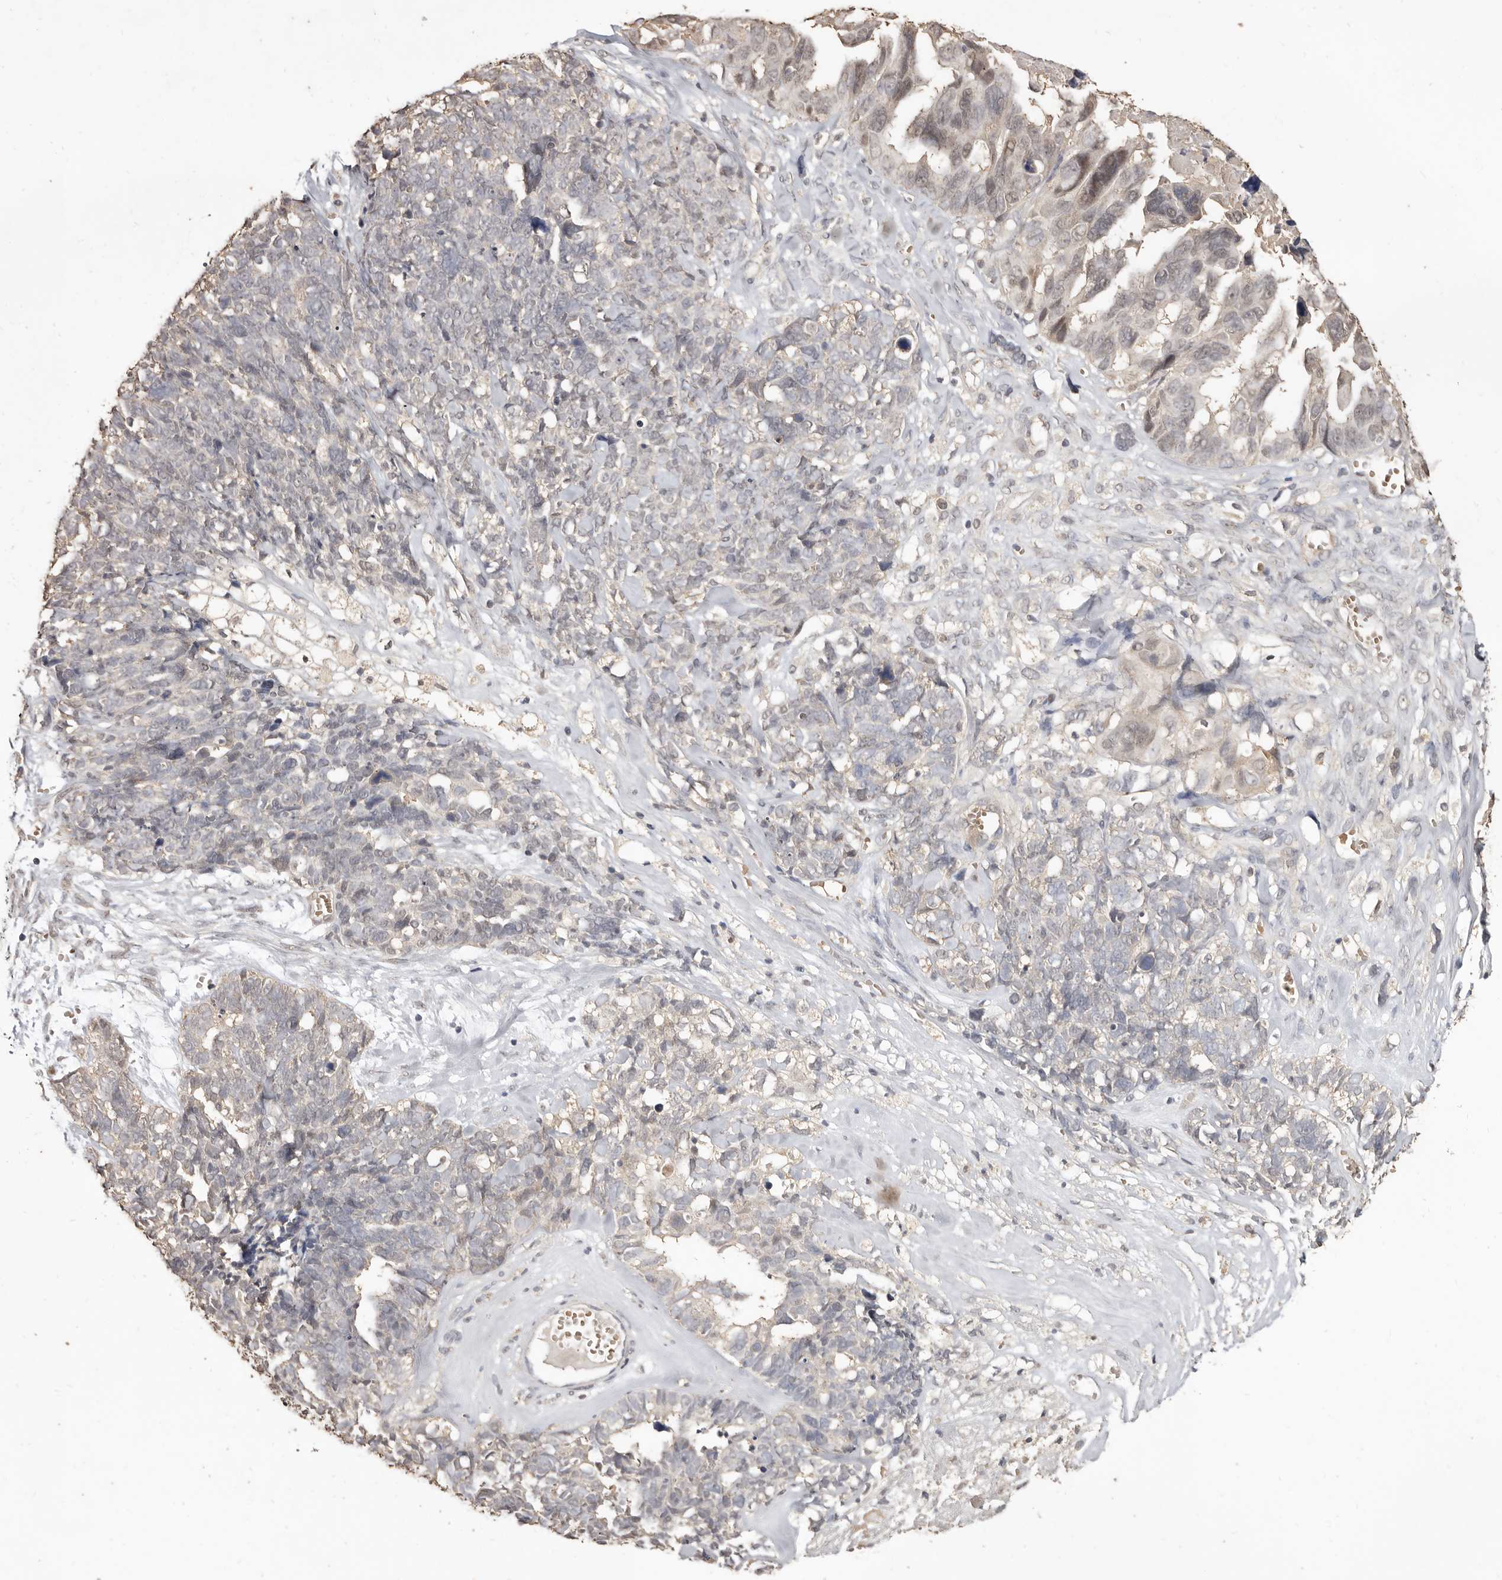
{"staining": {"intensity": "negative", "quantity": "none", "location": "none"}, "tissue": "ovarian cancer", "cell_type": "Tumor cells", "image_type": "cancer", "snomed": [{"axis": "morphology", "description": "Cystadenocarcinoma, serous, NOS"}, {"axis": "topography", "description": "Ovary"}], "caption": "Serous cystadenocarcinoma (ovarian) was stained to show a protein in brown. There is no significant staining in tumor cells.", "gene": "INAVA", "patient": {"sex": "female", "age": 79}}